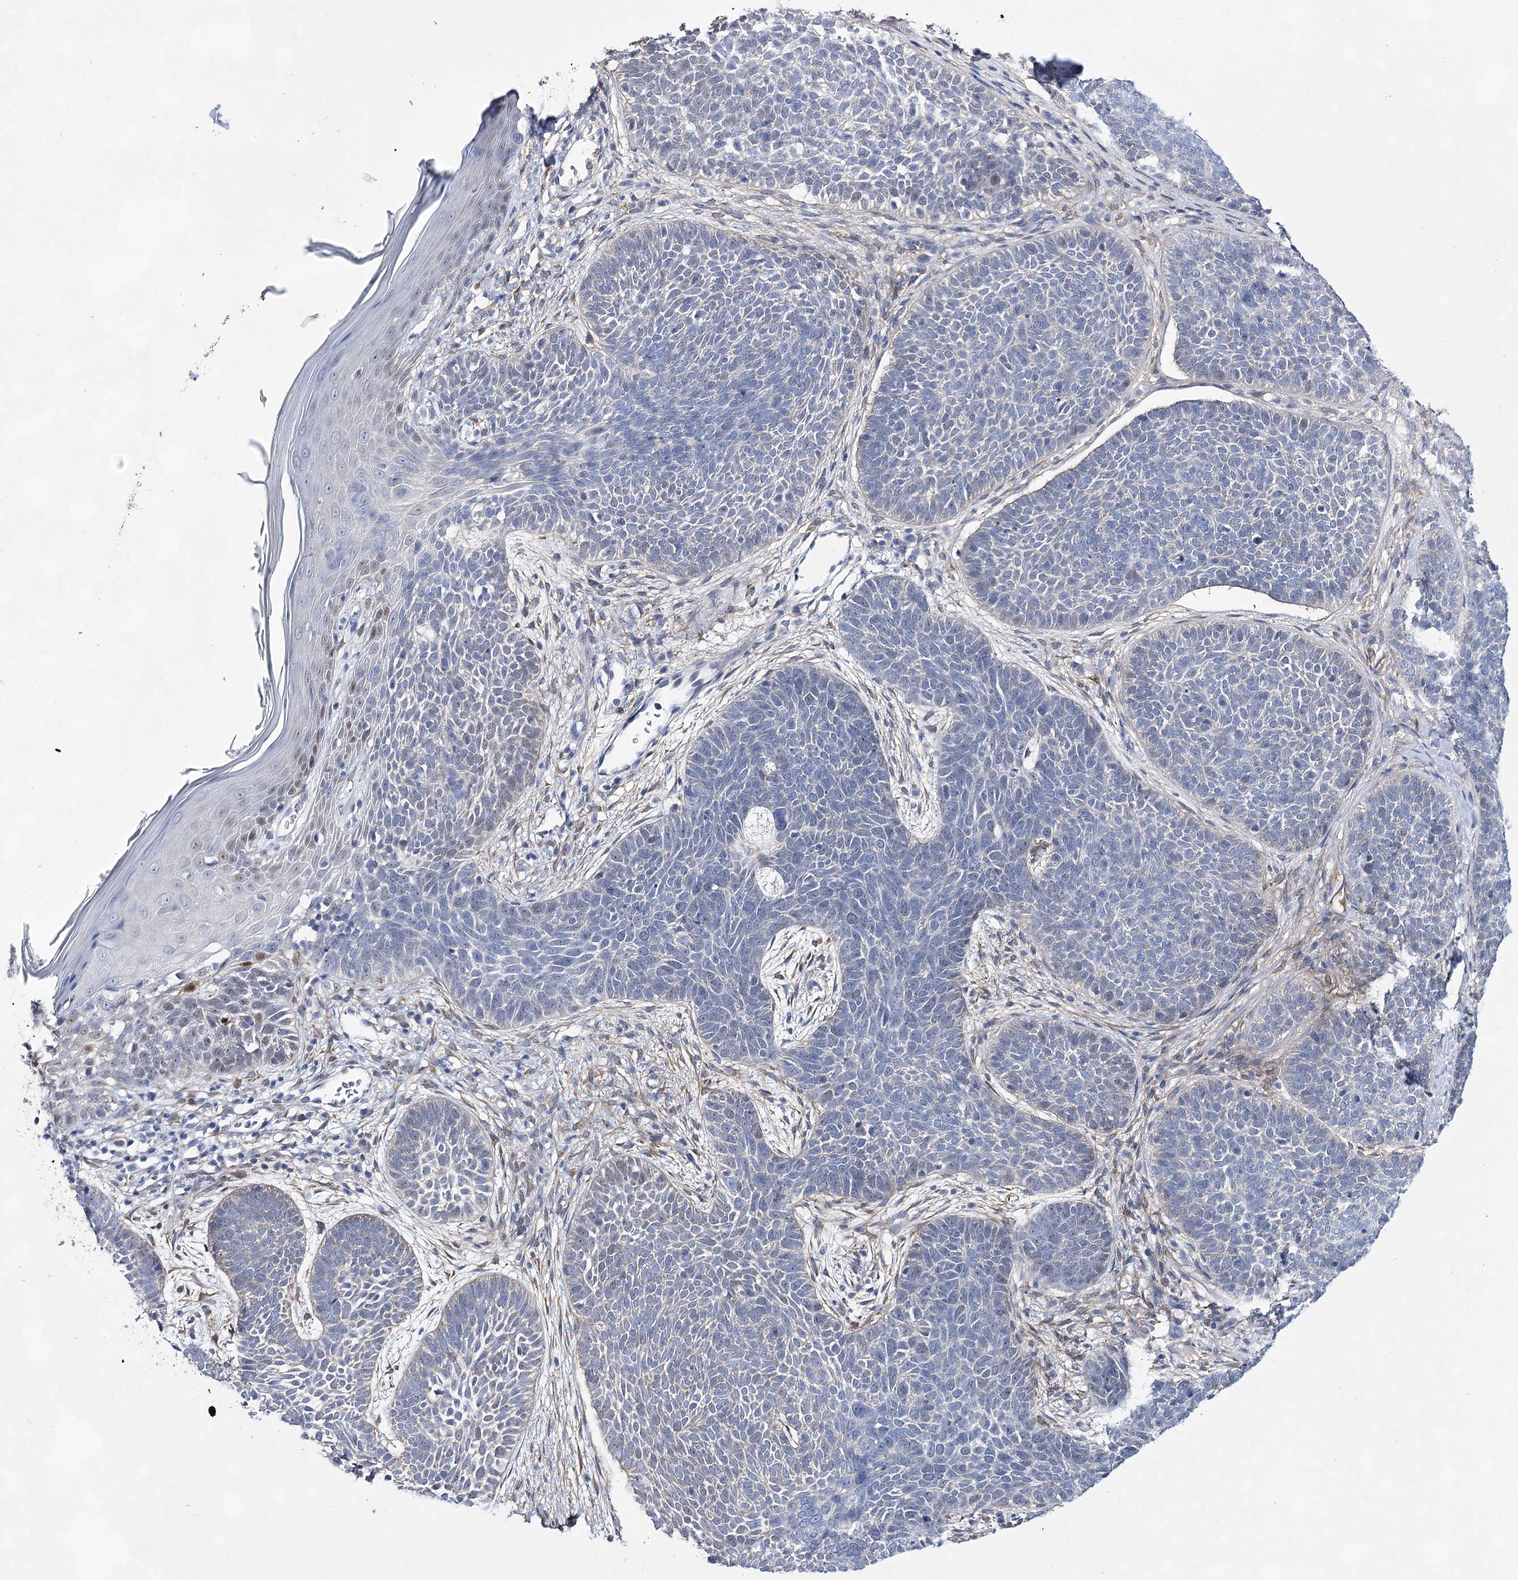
{"staining": {"intensity": "negative", "quantity": "none", "location": "none"}, "tissue": "skin cancer", "cell_type": "Tumor cells", "image_type": "cancer", "snomed": [{"axis": "morphology", "description": "Basal cell carcinoma"}, {"axis": "topography", "description": "Skin"}], "caption": "A photomicrograph of human basal cell carcinoma (skin) is negative for staining in tumor cells.", "gene": "UGDH", "patient": {"sex": "male", "age": 85}}